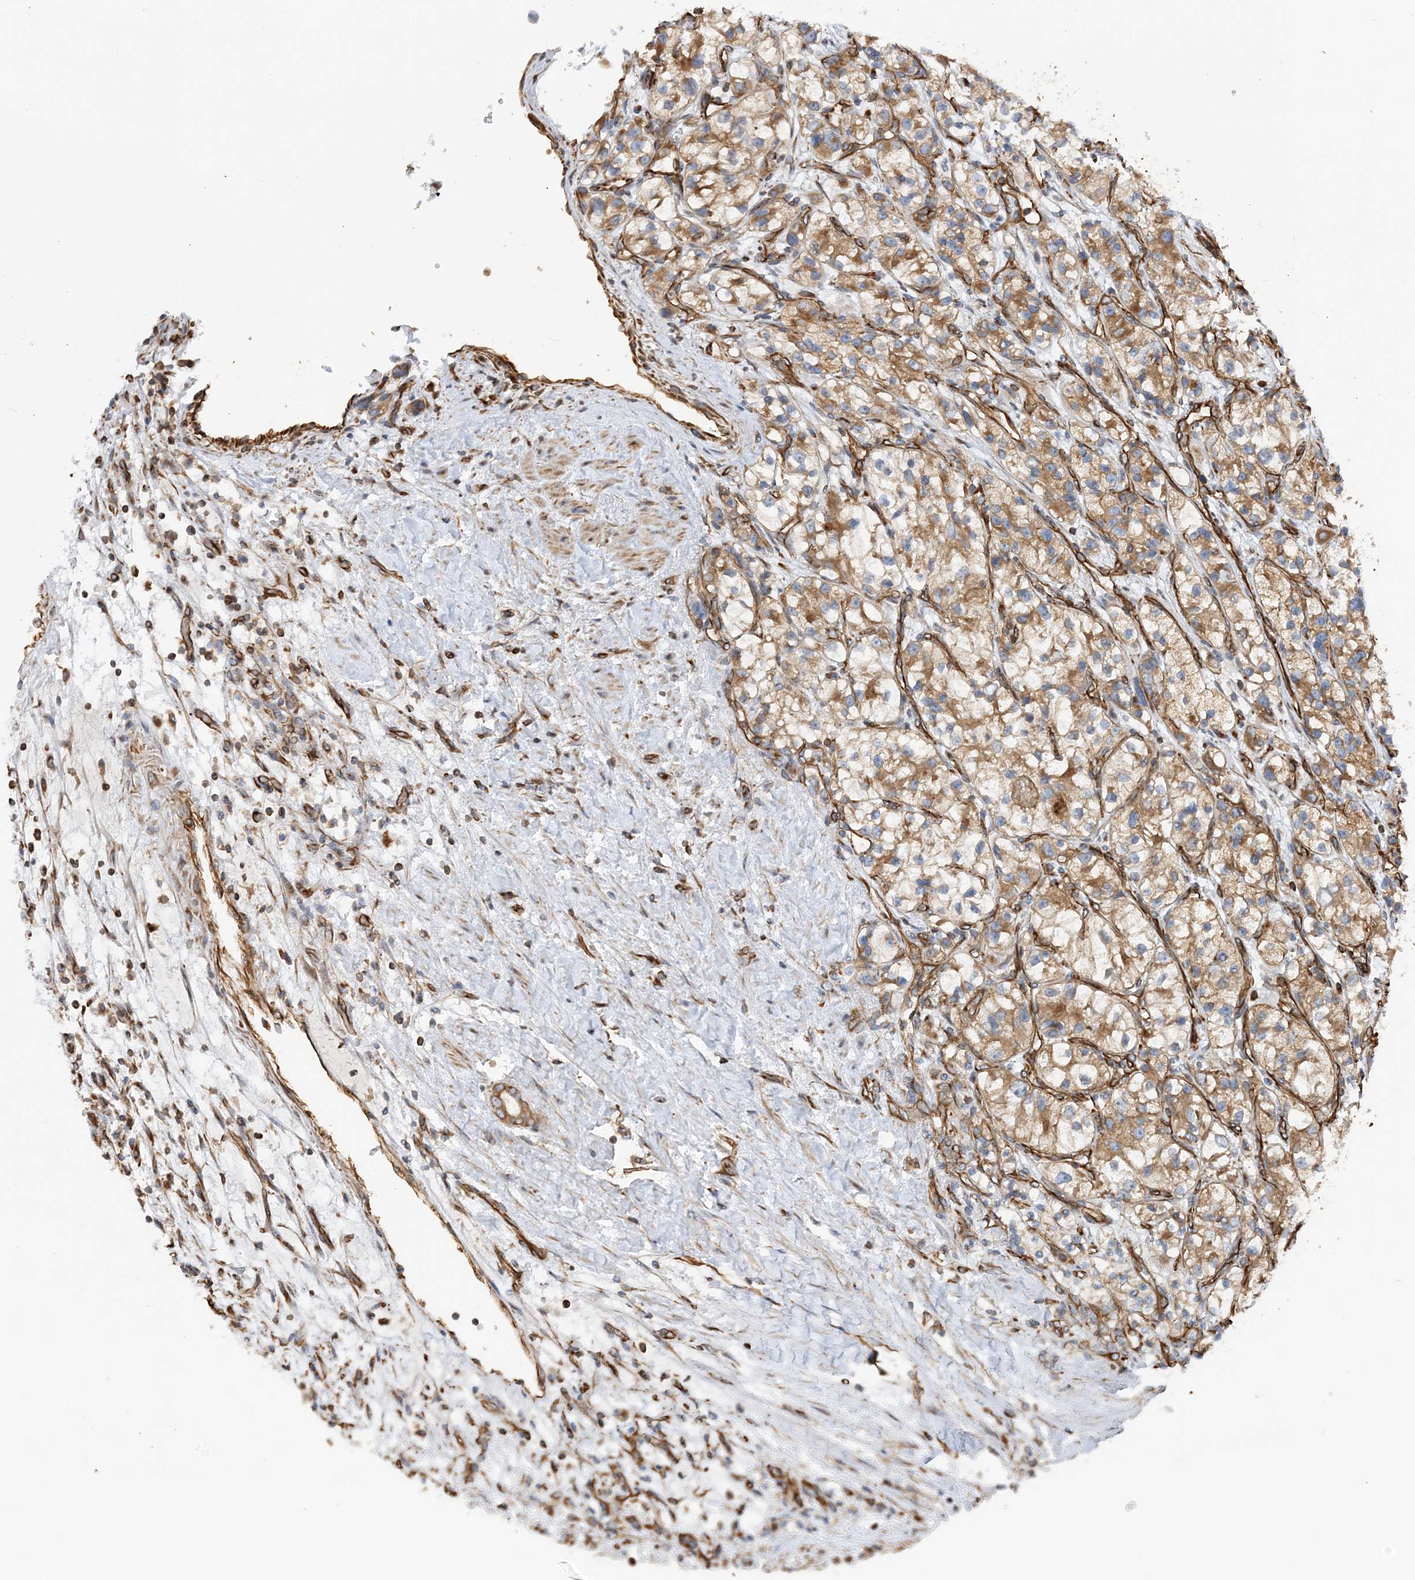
{"staining": {"intensity": "moderate", "quantity": ">75%", "location": "cytoplasmic/membranous"}, "tissue": "renal cancer", "cell_type": "Tumor cells", "image_type": "cancer", "snomed": [{"axis": "morphology", "description": "Adenocarcinoma, NOS"}, {"axis": "topography", "description": "Kidney"}], "caption": "Tumor cells demonstrate medium levels of moderate cytoplasmic/membranous expression in approximately >75% of cells in human renal cancer. (Brightfield microscopy of DAB IHC at high magnification).", "gene": "FAM114A2", "patient": {"sex": "female", "age": 57}}